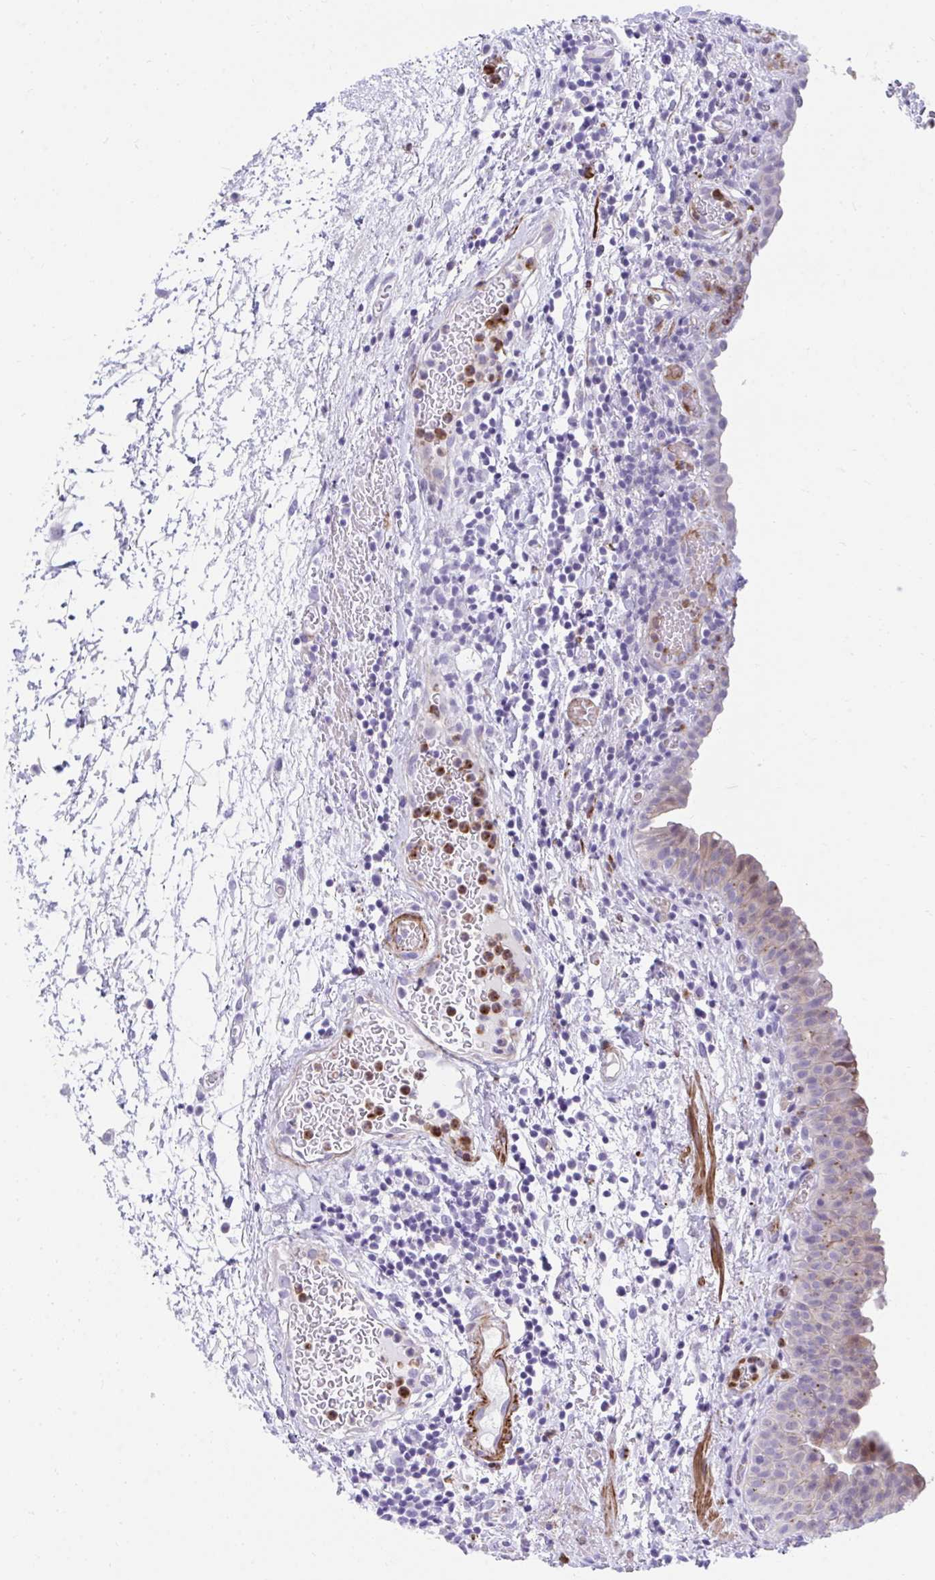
{"staining": {"intensity": "negative", "quantity": "none", "location": "none"}, "tissue": "urinary bladder", "cell_type": "Urothelial cells", "image_type": "normal", "snomed": [{"axis": "morphology", "description": "Normal tissue, NOS"}, {"axis": "morphology", "description": "Inflammation, NOS"}, {"axis": "topography", "description": "Urinary bladder"}], "caption": "A high-resolution histopathology image shows immunohistochemistry staining of normal urinary bladder, which reveals no significant positivity in urothelial cells. (DAB immunohistochemistry (IHC) with hematoxylin counter stain).", "gene": "CSTB", "patient": {"sex": "male", "age": 57}}